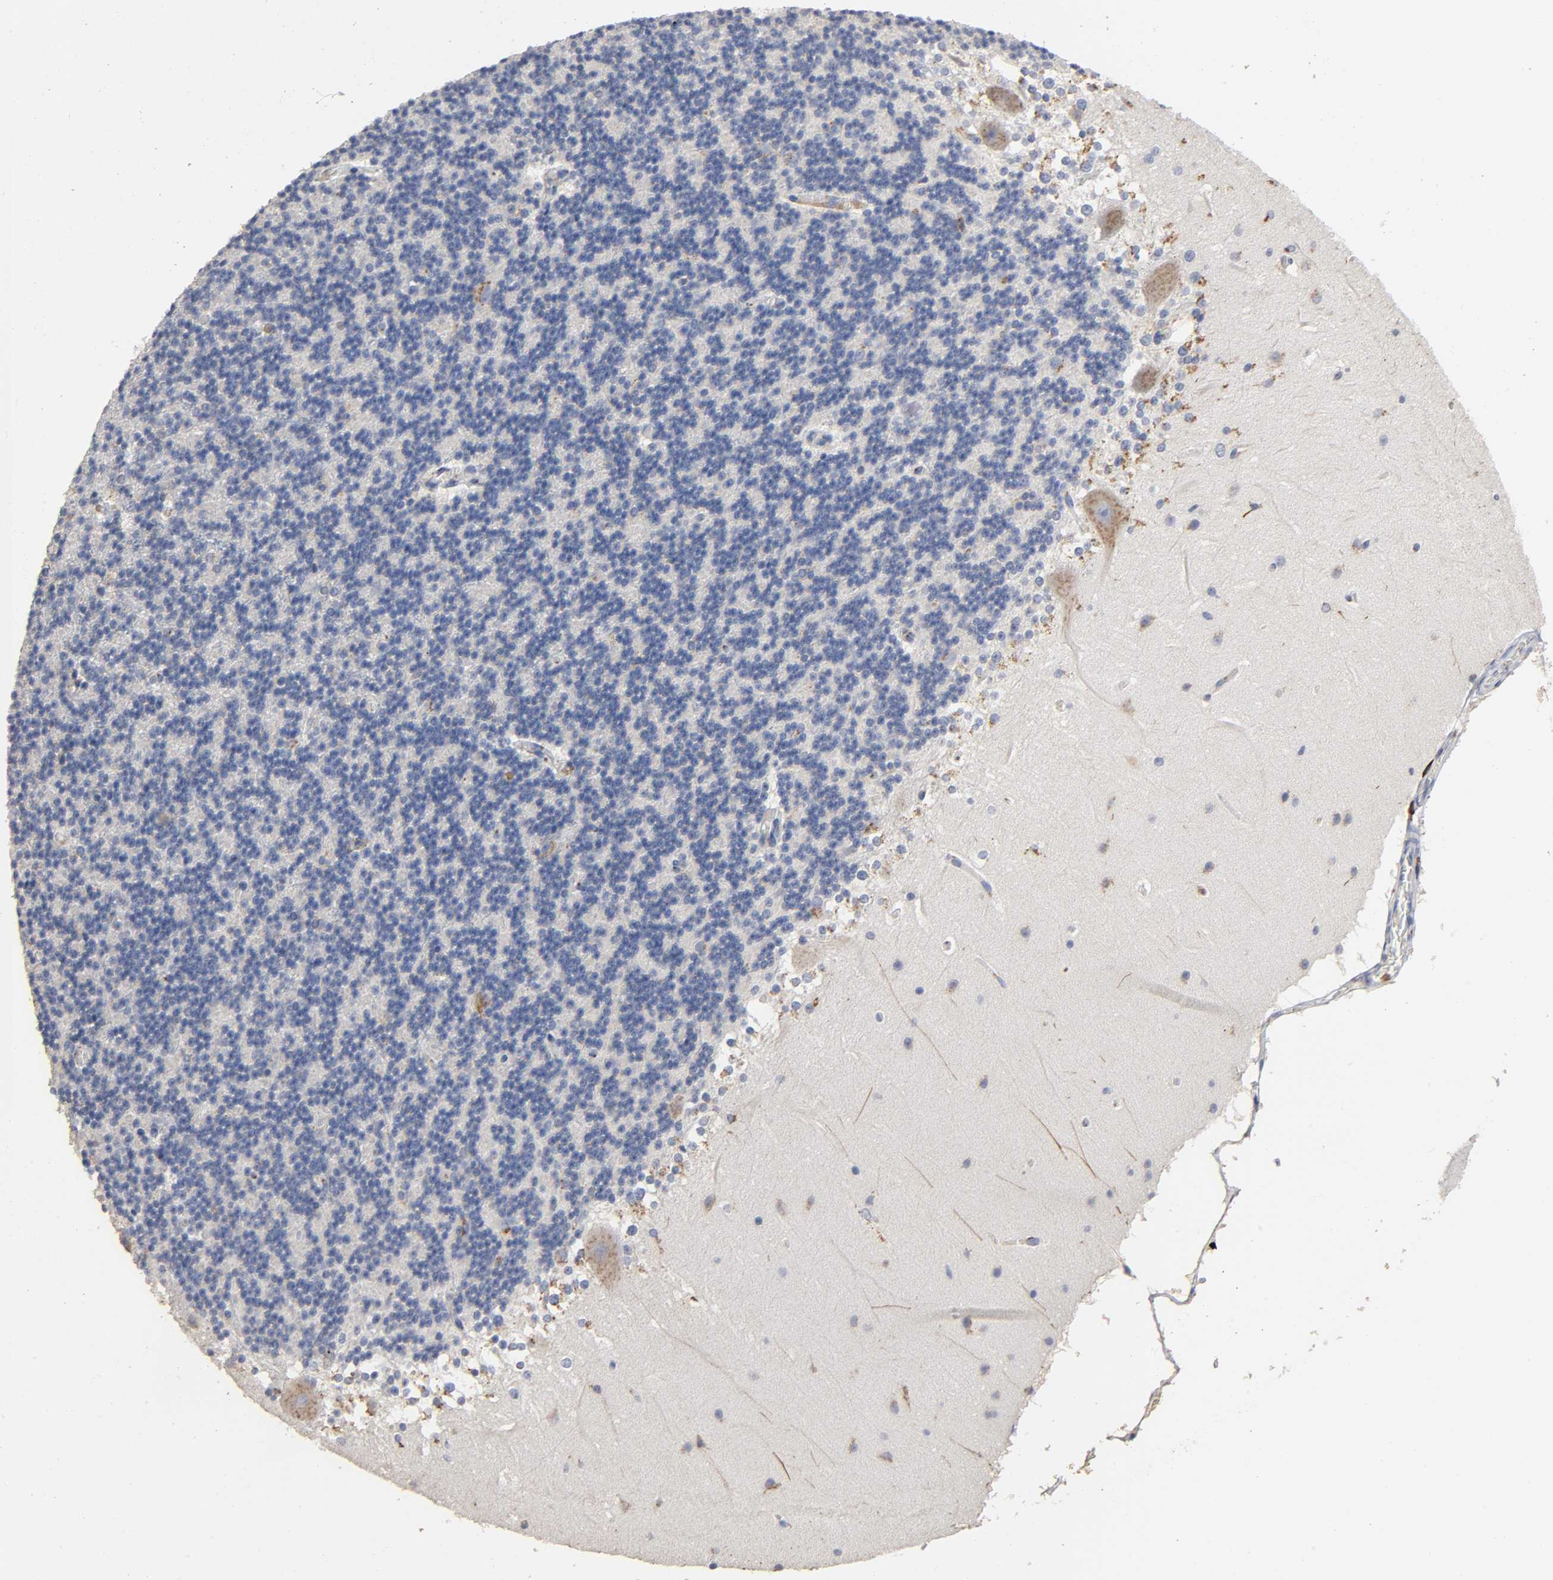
{"staining": {"intensity": "weak", "quantity": "<25%", "location": "cytoplasmic/membranous"}, "tissue": "cerebellum", "cell_type": "Cells in granular layer", "image_type": "normal", "snomed": [{"axis": "morphology", "description": "Normal tissue, NOS"}, {"axis": "topography", "description": "Cerebellum"}], "caption": "Immunohistochemistry (IHC) micrograph of benign cerebellum: cerebellum stained with DAB shows no significant protein expression in cells in granular layer.", "gene": "CAPN10", "patient": {"sex": "female", "age": 19}}